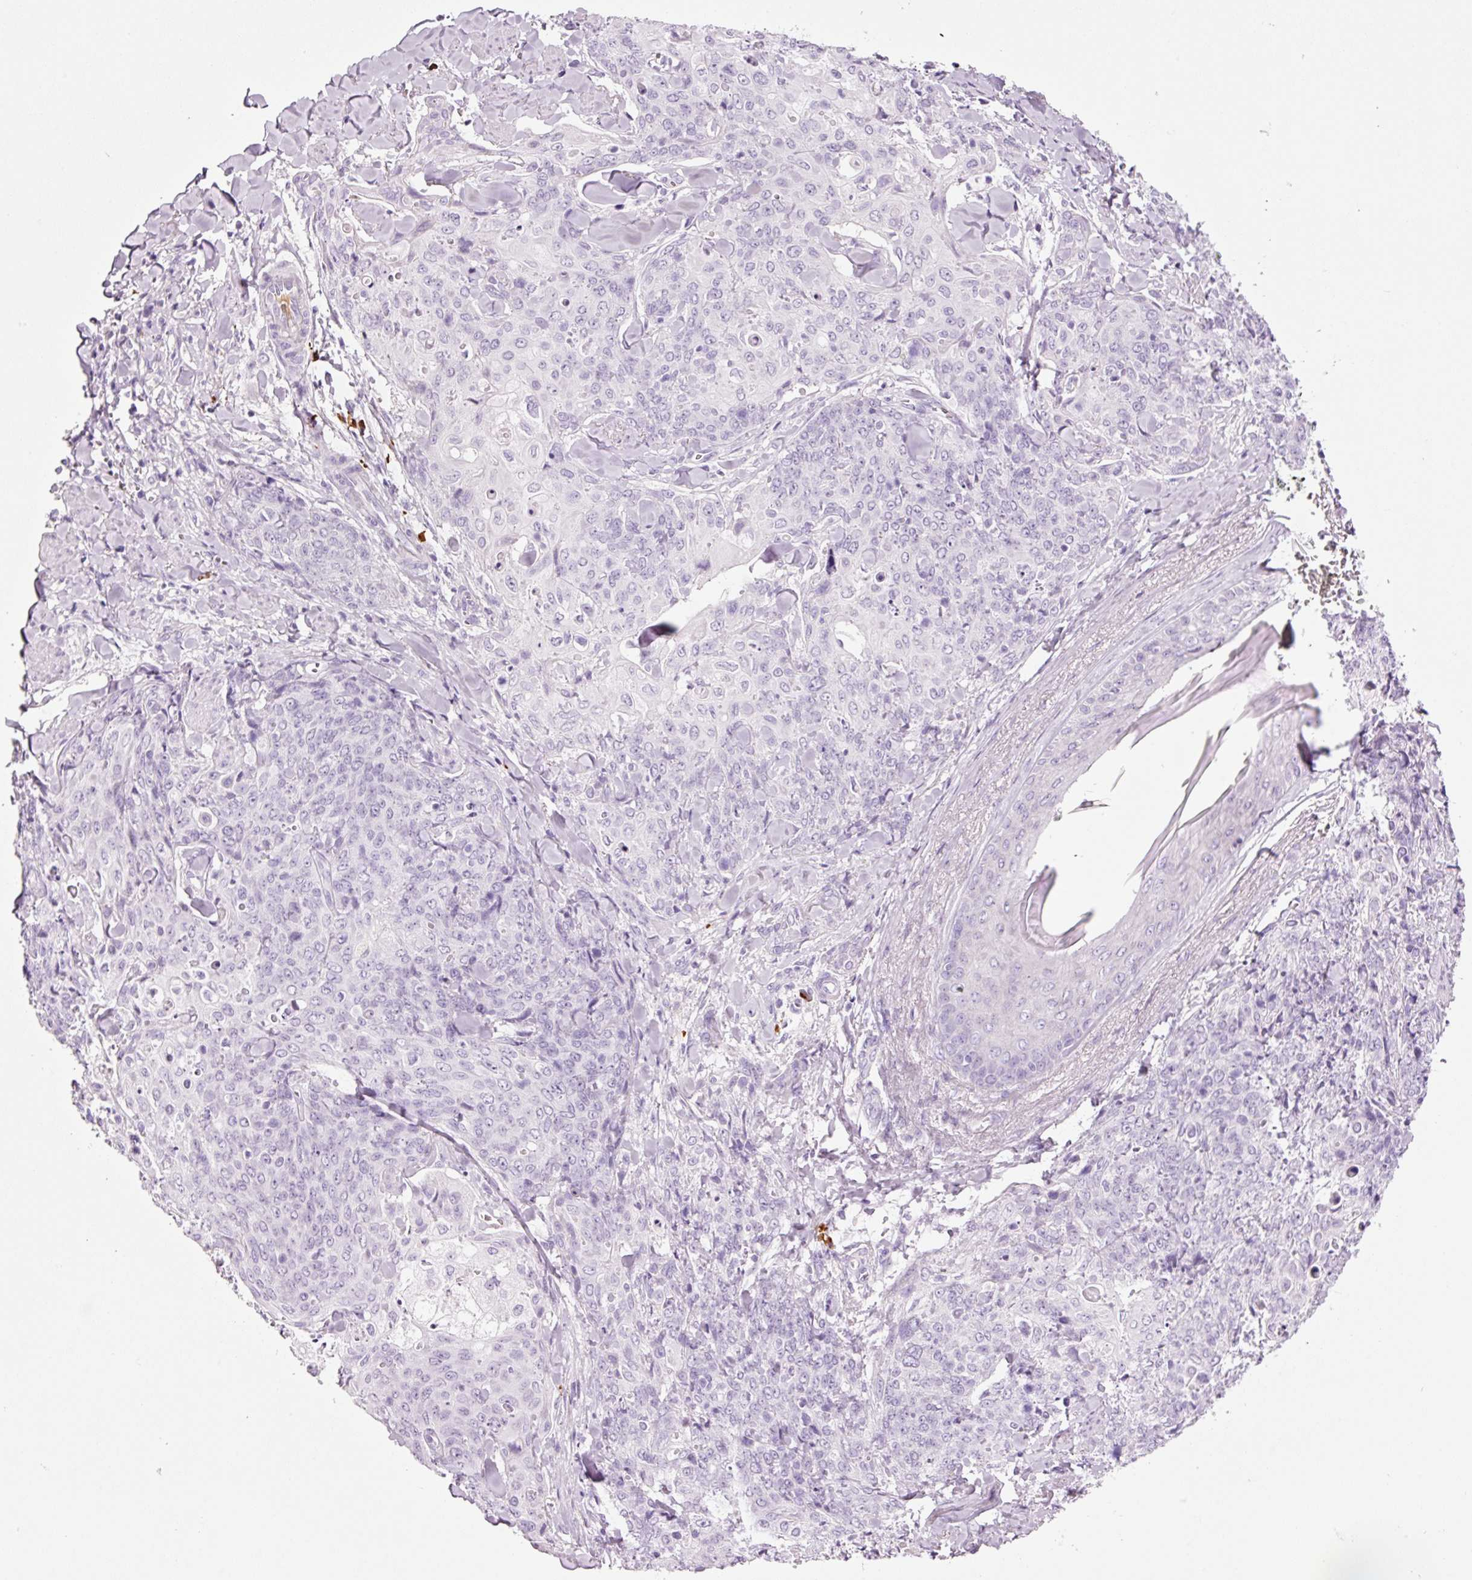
{"staining": {"intensity": "negative", "quantity": "none", "location": "none"}, "tissue": "skin cancer", "cell_type": "Tumor cells", "image_type": "cancer", "snomed": [{"axis": "morphology", "description": "Squamous cell carcinoma, NOS"}, {"axis": "topography", "description": "Skin"}, {"axis": "topography", "description": "Vulva"}], "caption": "Immunohistochemical staining of skin cancer displays no significant positivity in tumor cells.", "gene": "KLF1", "patient": {"sex": "female", "age": 85}}